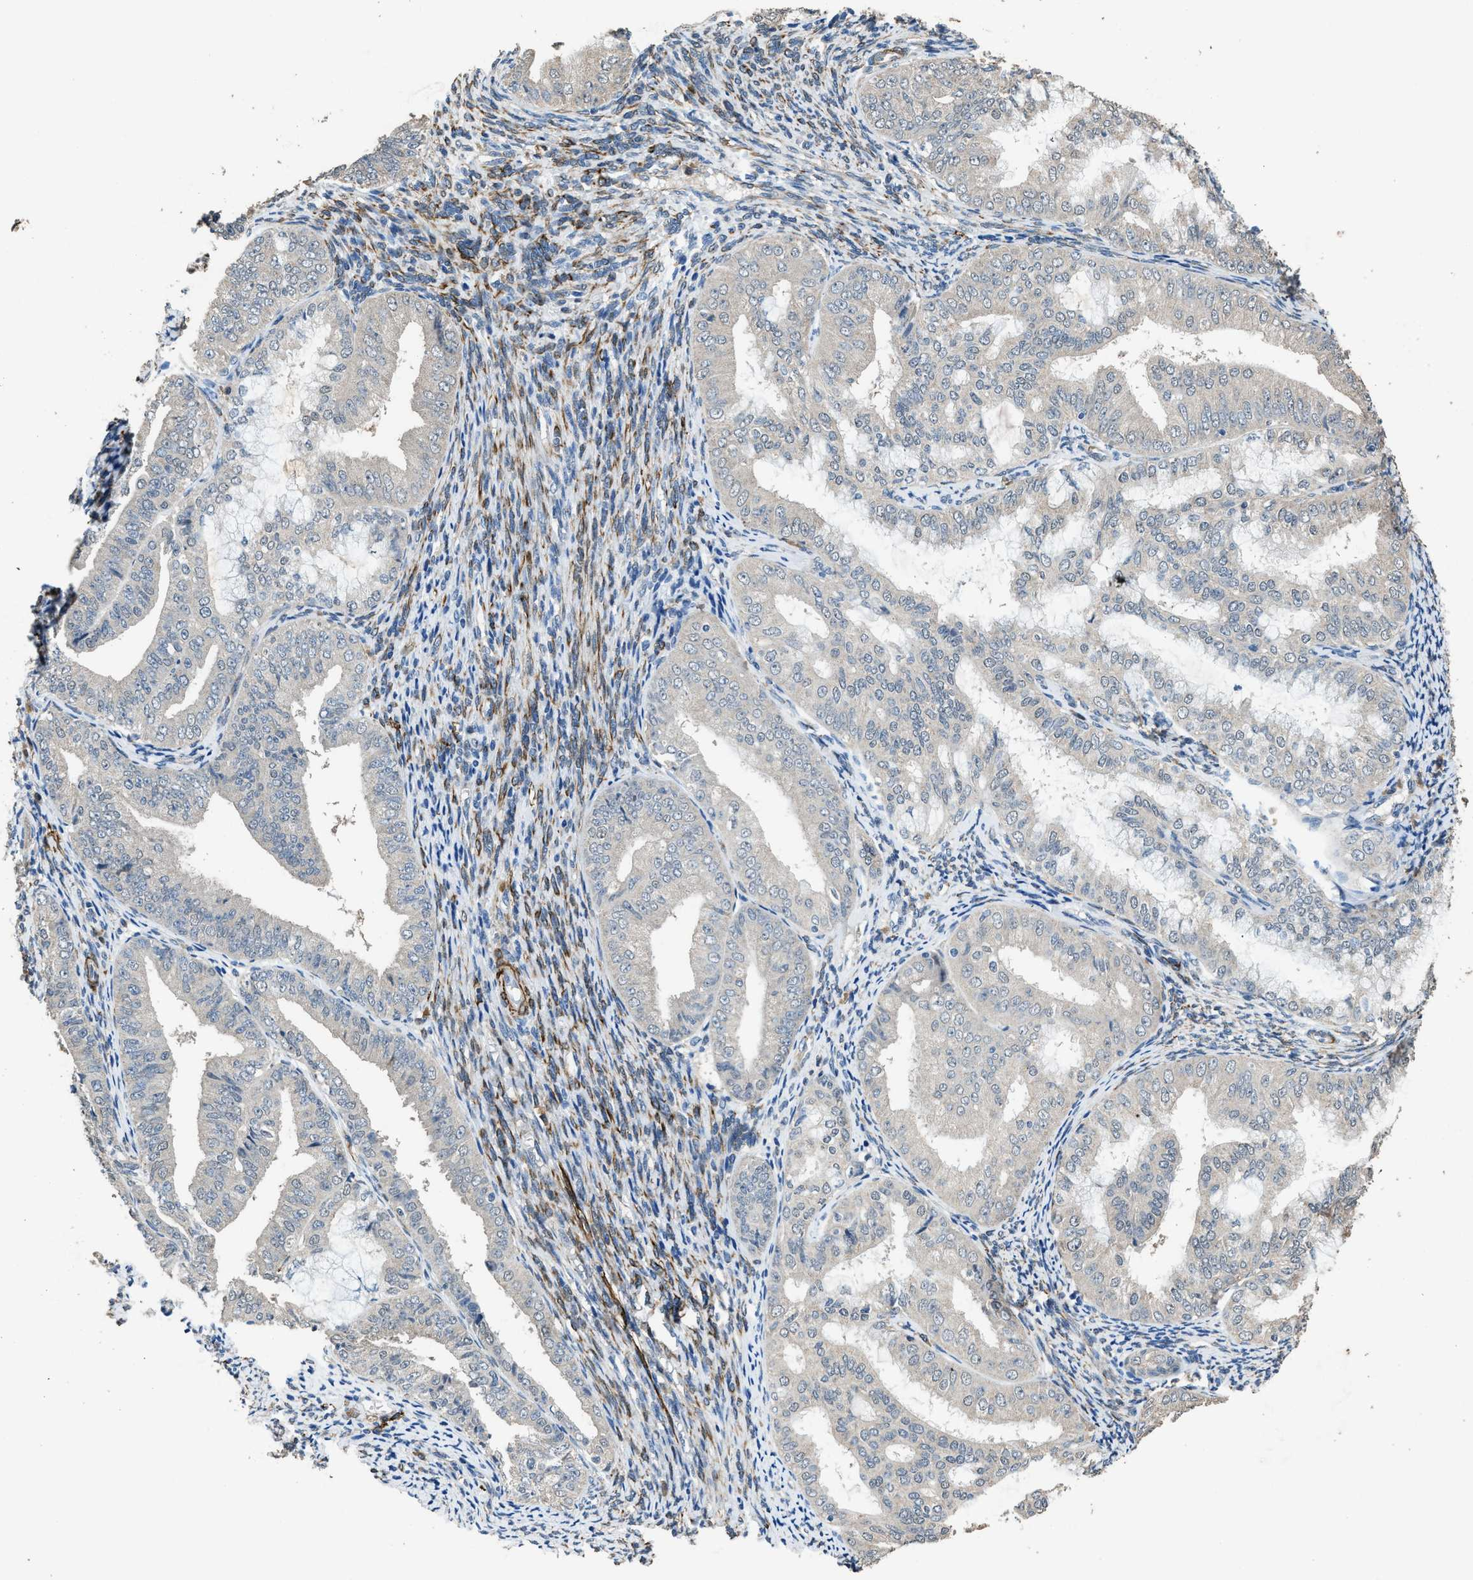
{"staining": {"intensity": "negative", "quantity": "none", "location": "none"}, "tissue": "endometrial cancer", "cell_type": "Tumor cells", "image_type": "cancer", "snomed": [{"axis": "morphology", "description": "Adenocarcinoma, NOS"}, {"axis": "topography", "description": "Endometrium"}], "caption": "Tumor cells are negative for protein expression in human endometrial adenocarcinoma. The staining is performed using DAB (3,3'-diaminobenzidine) brown chromogen with nuclei counter-stained in using hematoxylin.", "gene": "SYNM", "patient": {"sex": "female", "age": 63}}